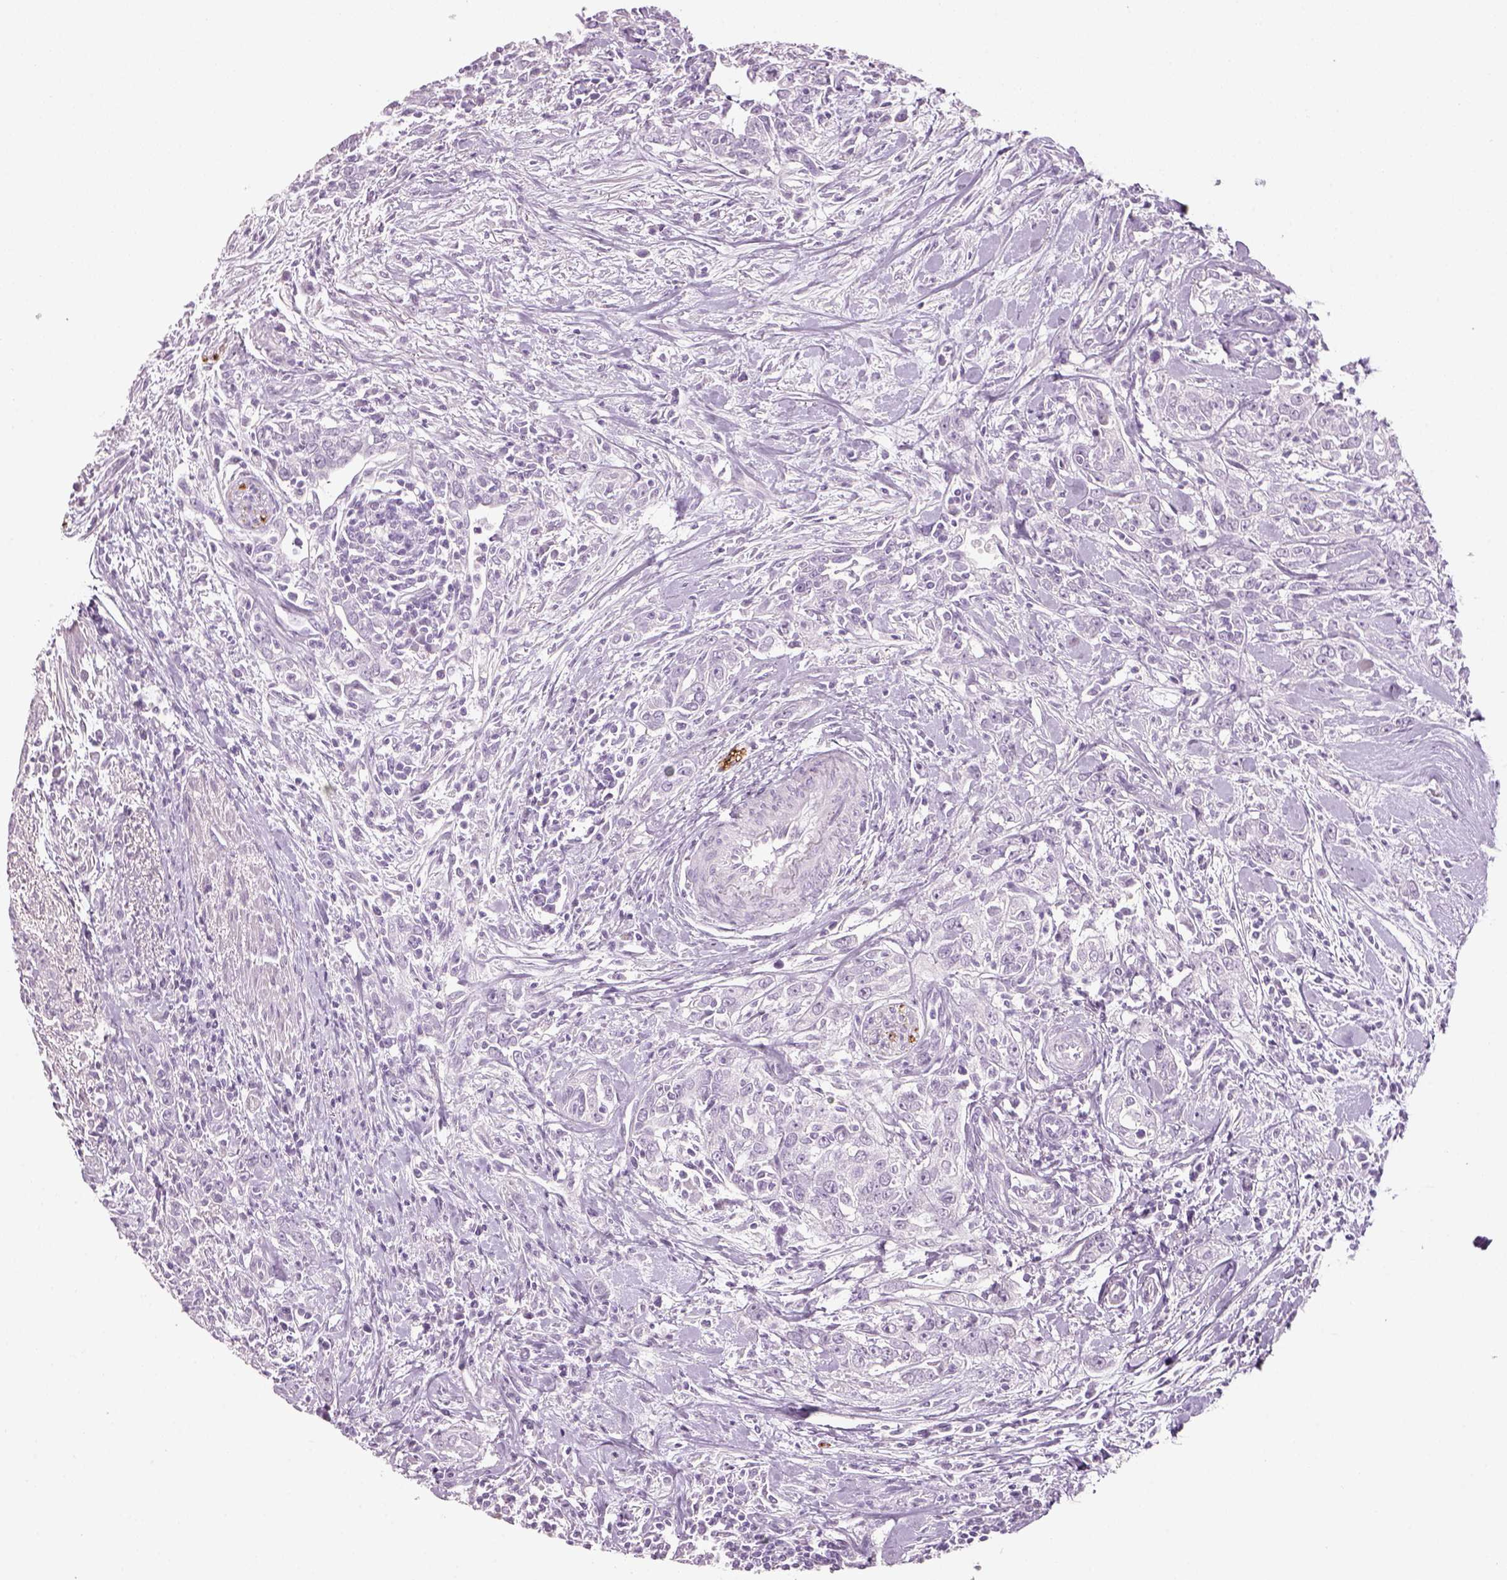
{"staining": {"intensity": "negative", "quantity": "none", "location": "none"}, "tissue": "urothelial cancer", "cell_type": "Tumor cells", "image_type": "cancer", "snomed": [{"axis": "morphology", "description": "Urothelial carcinoma, High grade"}, {"axis": "topography", "description": "Urinary bladder"}], "caption": "Immunohistochemistry (IHC) micrograph of urothelial cancer stained for a protein (brown), which exhibits no positivity in tumor cells. The staining was performed using DAB (3,3'-diaminobenzidine) to visualize the protein expression in brown, while the nuclei were stained in blue with hematoxylin (Magnification: 20x).", "gene": "SLC6A2", "patient": {"sex": "male", "age": 83}}